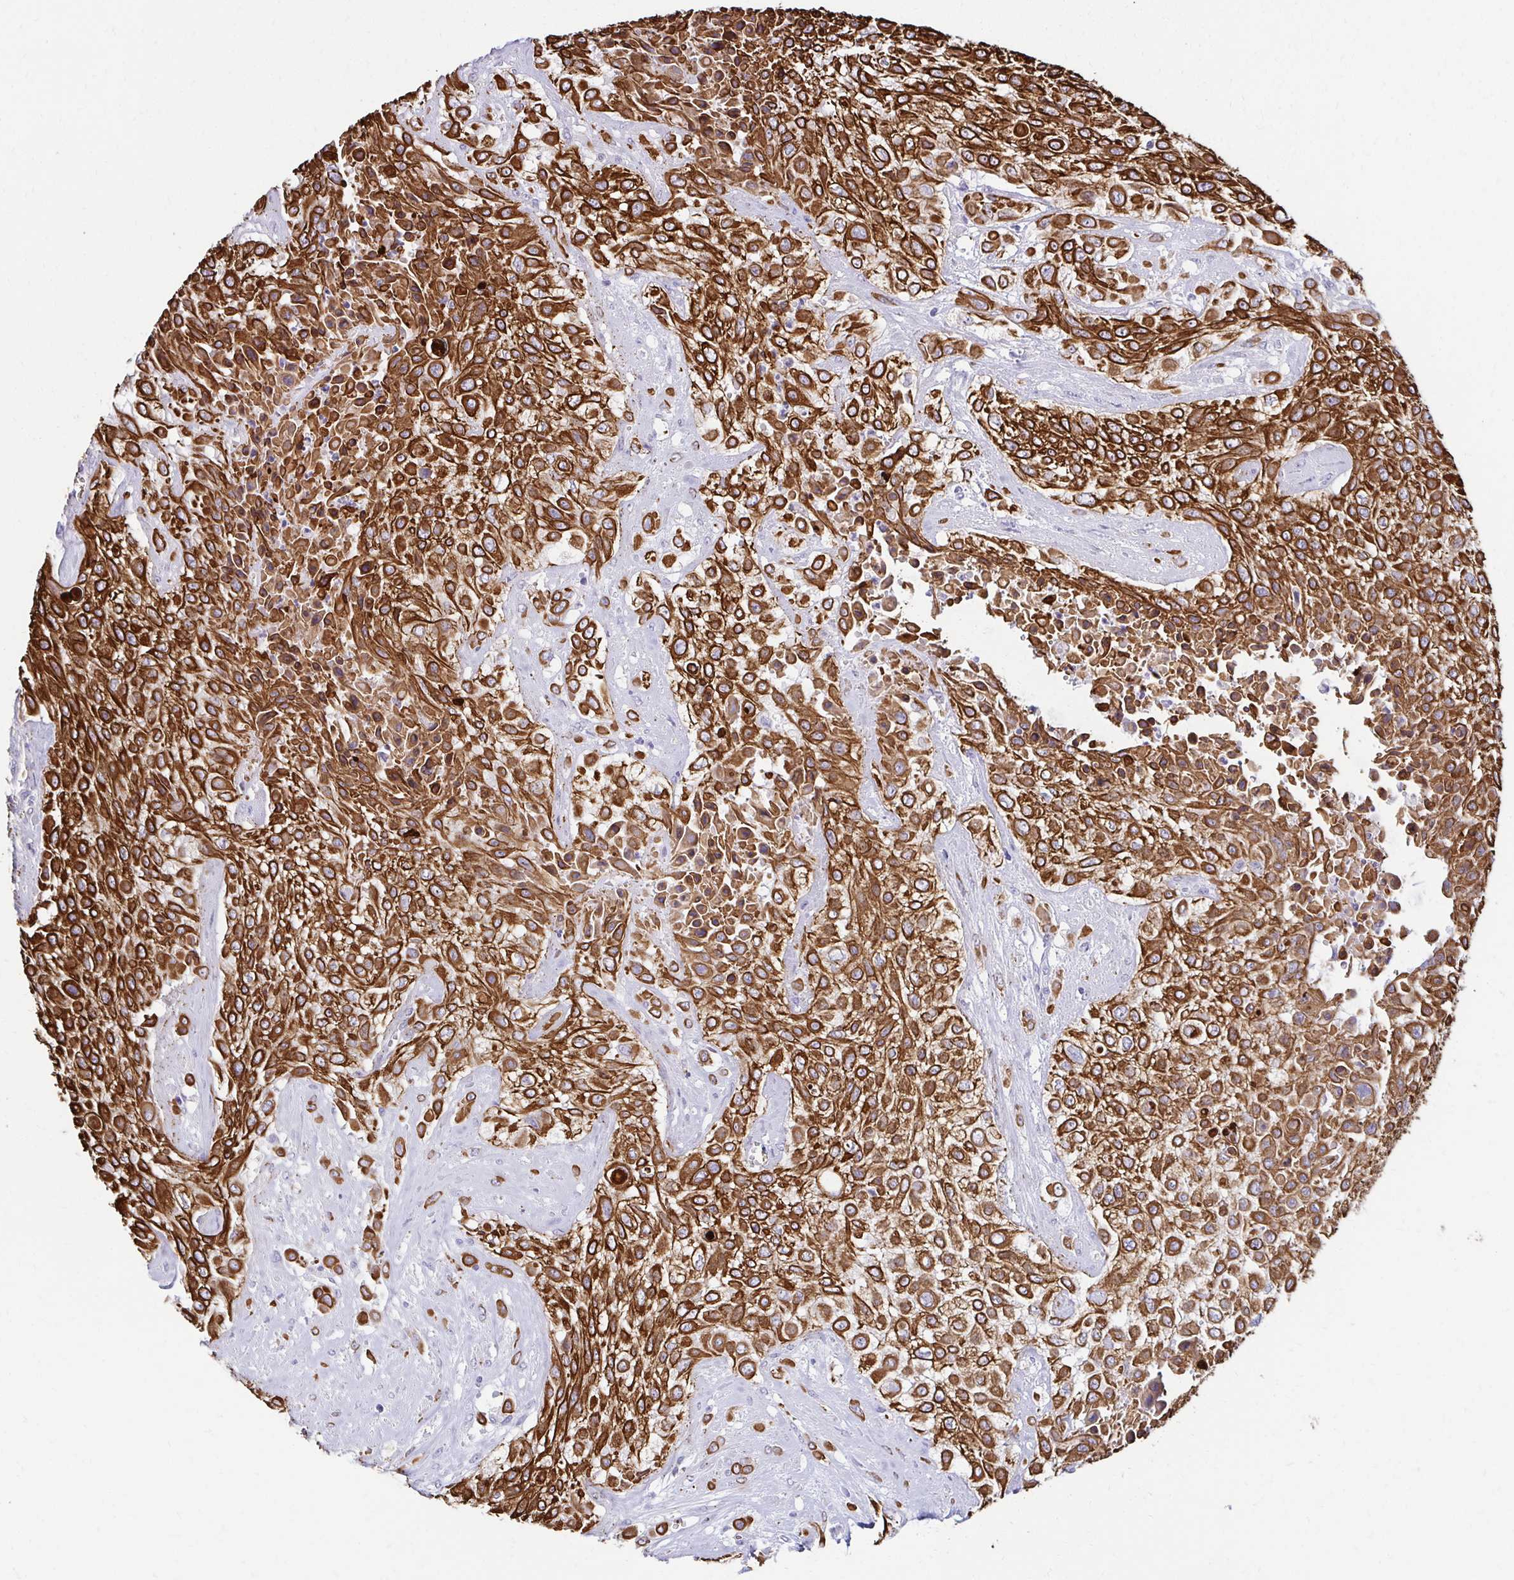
{"staining": {"intensity": "strong", "quantity": ">75%", "location": "cytoplasmic/membranous"}, "tissue": "urothelial cancer", "cell_type": "Tumor cells", "image_type": "cancer", "snomed": [{"axis": "morphology", "description": "Urothelial carcinoma, High grade"}, {"axis": "topography", "description": "Urinary bladder"}], "caption": "Human urothelial cancer stained with a brown dye reveals strong cytoplasmic/membranous positive staining in approximately >75% of tumor cells.", "gene": "C1QTNF2", "patient": {"sex": "male", "age": 57}}